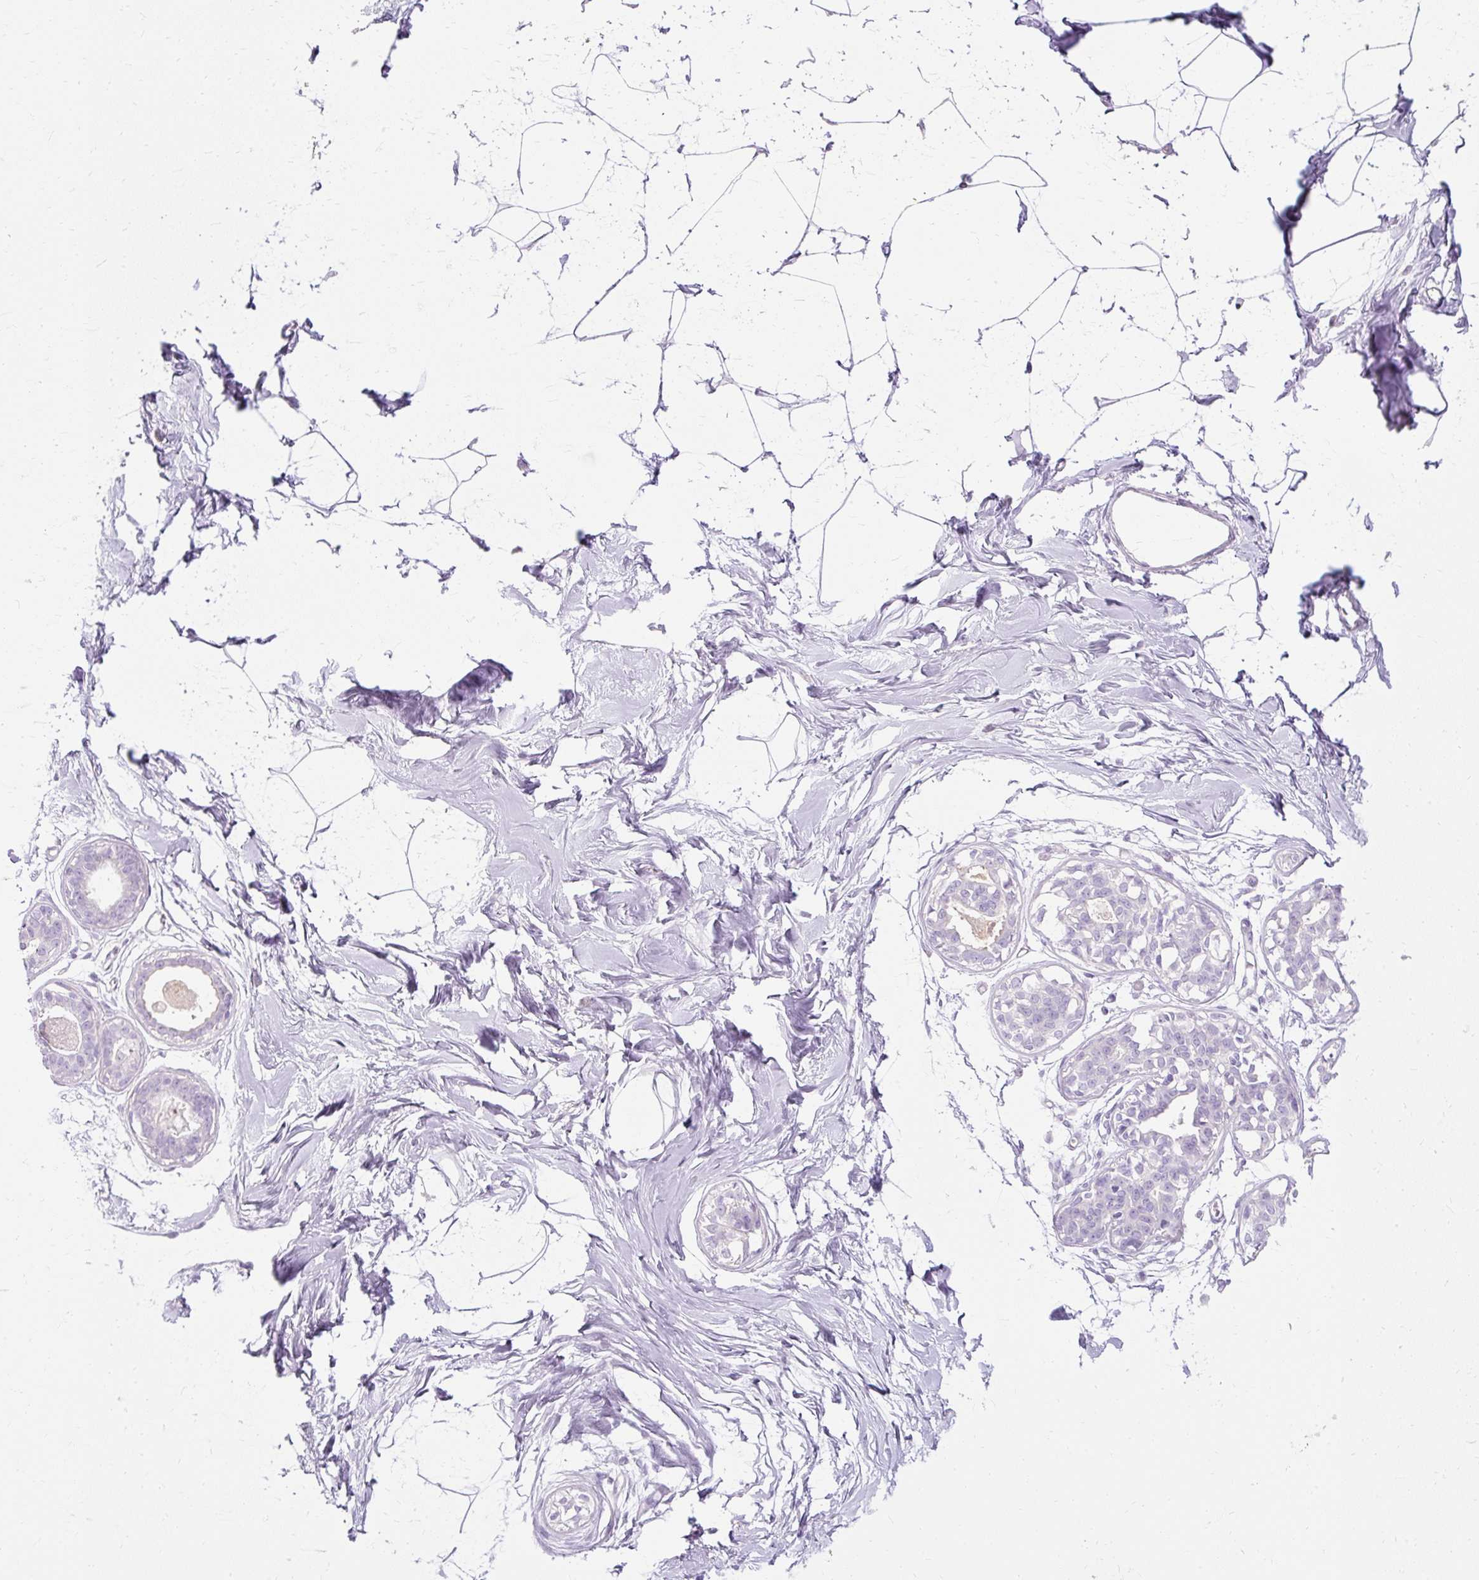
{"staining": {"intensity": "negative", "quantity": "none", "location": "none"}, "tissue": "breast", "cell_type": "Adipocytes", "image_type": "normal", "snomed": [{"axis": "morphology", "description": "Normal tissue, NOS"}, {"axis": "topography", "description": "Breast"}], "caption": "This is a photomicrograph of IHC staining of unremarkable breast, which shows no positivity in adipocytes.", "gene": "HSD11B1", "patient": {"sex": "female", "age": 45}}